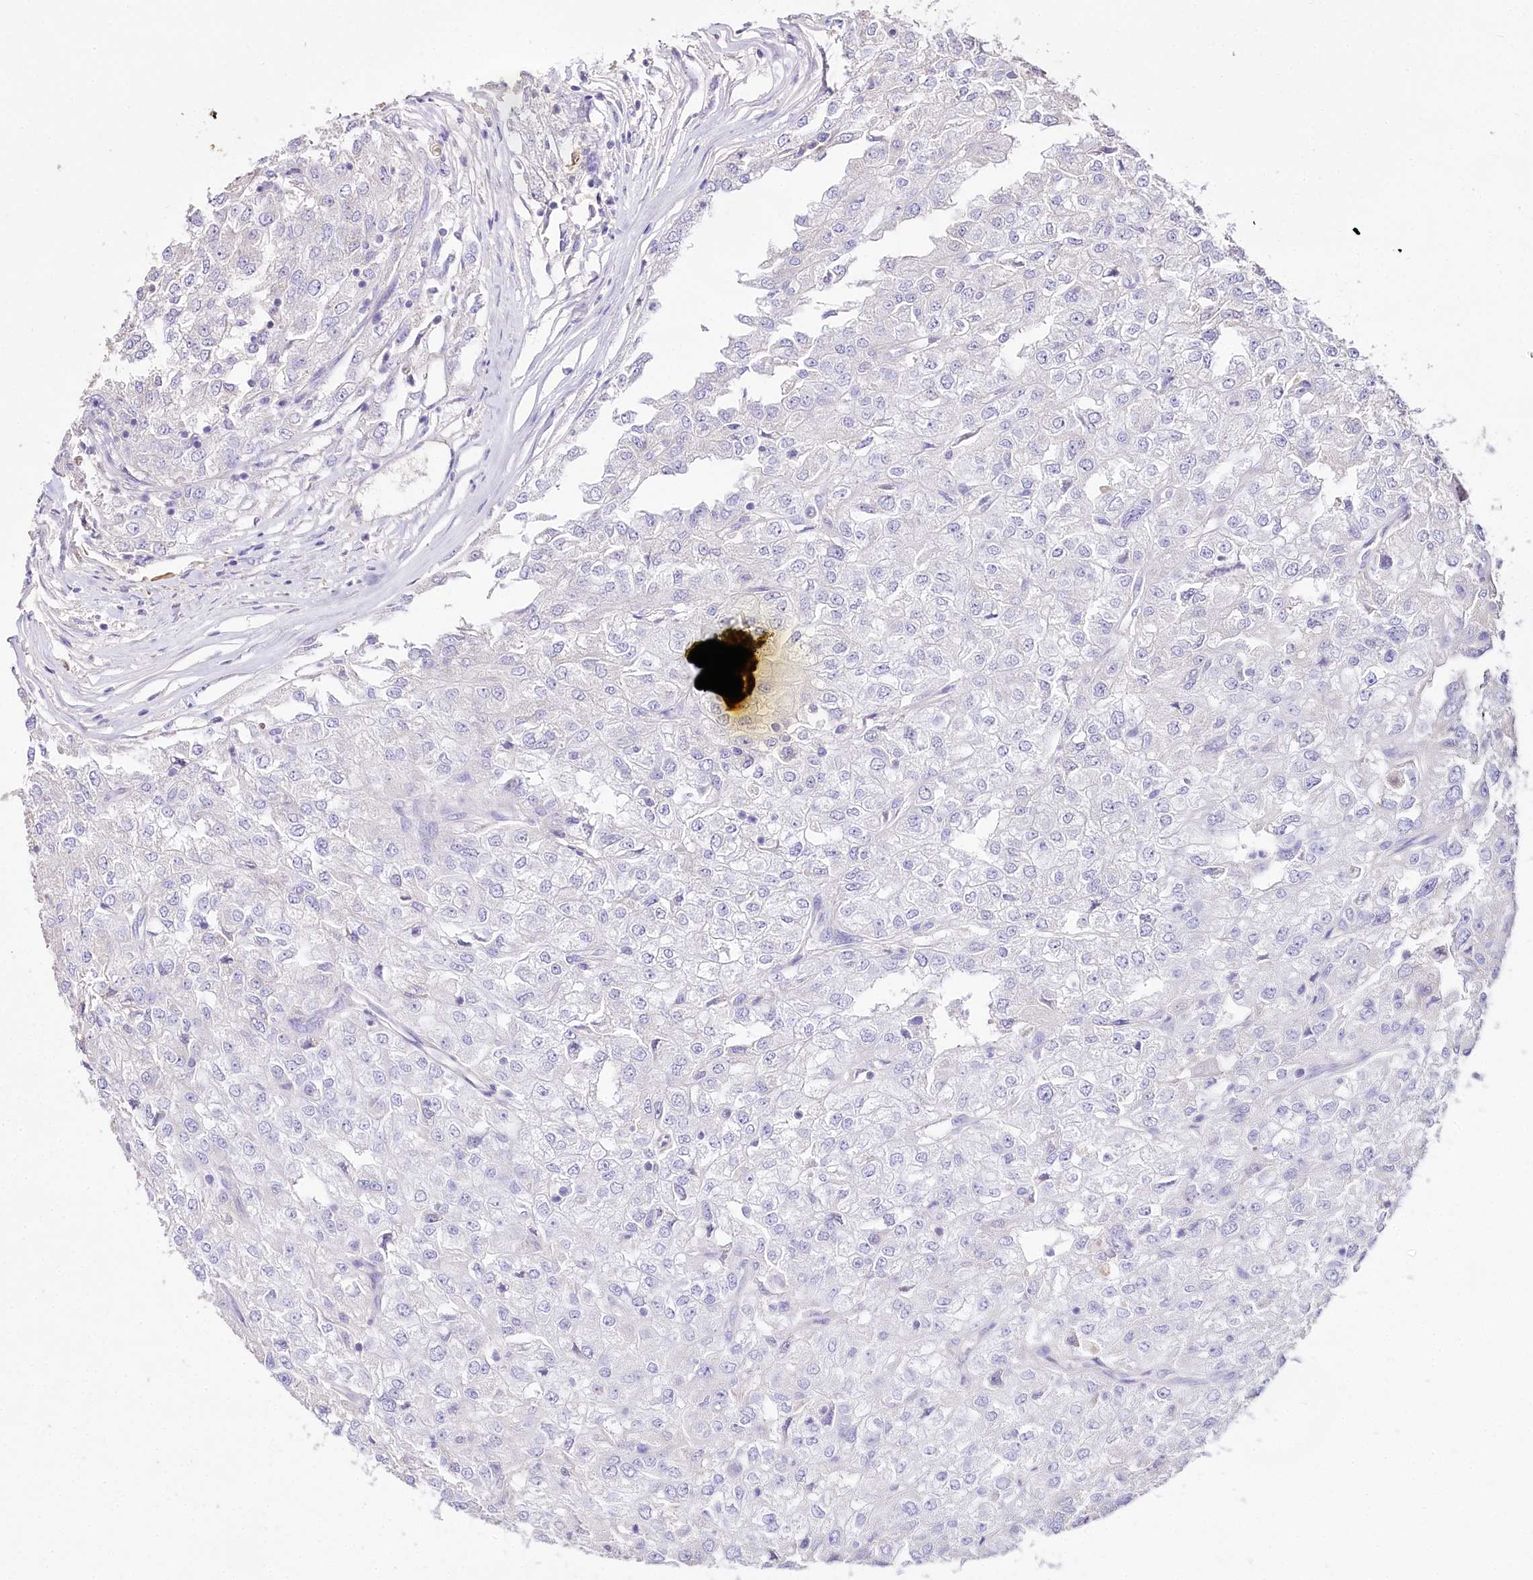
{"staining": {"intensity": "negative", "quantity": "none", "location": "none"}, "tissue": "renal cancer", "cell_type": "Tumor cells", "image_type": "cancer", "snomed": [{"axis": "morphology", "description": "Adenocarcinoma, NOS"}, {"axis": "topography", "description": "Kidney"}], "caption": "Immunohistochemistry histopathology image of neoplastic tissue: human renal cancer stained with DAB shows no significant protein staining in tumor cells.", "gene": "PTER", "patient": {"sex": "female", "age": 54}}